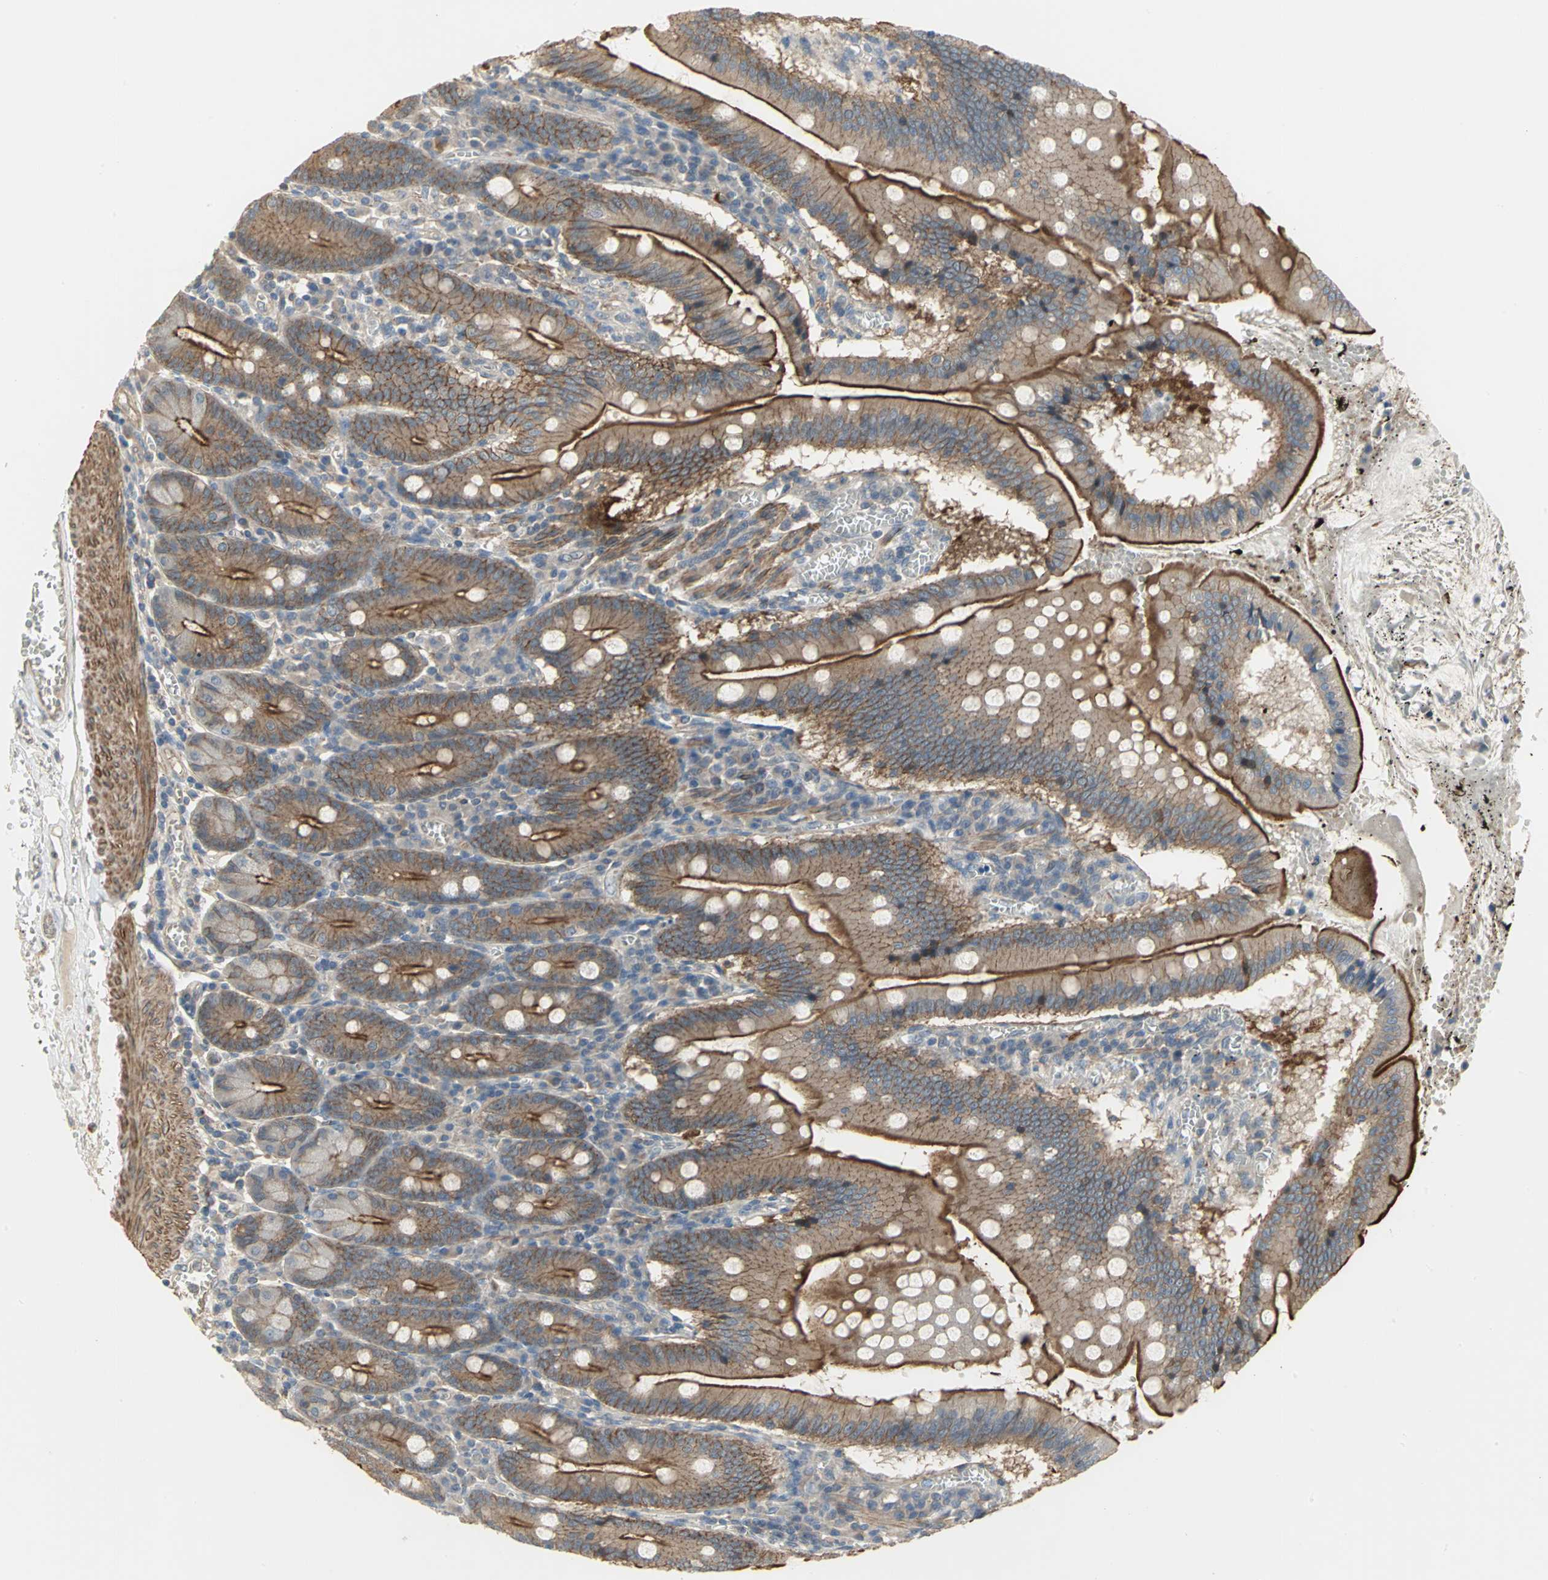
{"staining": {"intensity": "strong", "quantity": ">75%", "location": "cytoplasmic/membranous"}, "tissue": "small intestine", "cell_type": "Glandular cells", "image_type": "normal", "snomed": [{"axis": "morphology", "description": "Normal tissue, NOS"}, {"axis": "topography", "description": "Small intestine"}], "caption": "This is an image of IHC staining of unremarkable small intestine, which shows strong staining in the cytoplasmic/membranous of glandular cells.", "gene": "MET", "patient": {"sex": "male", "age": 71}}